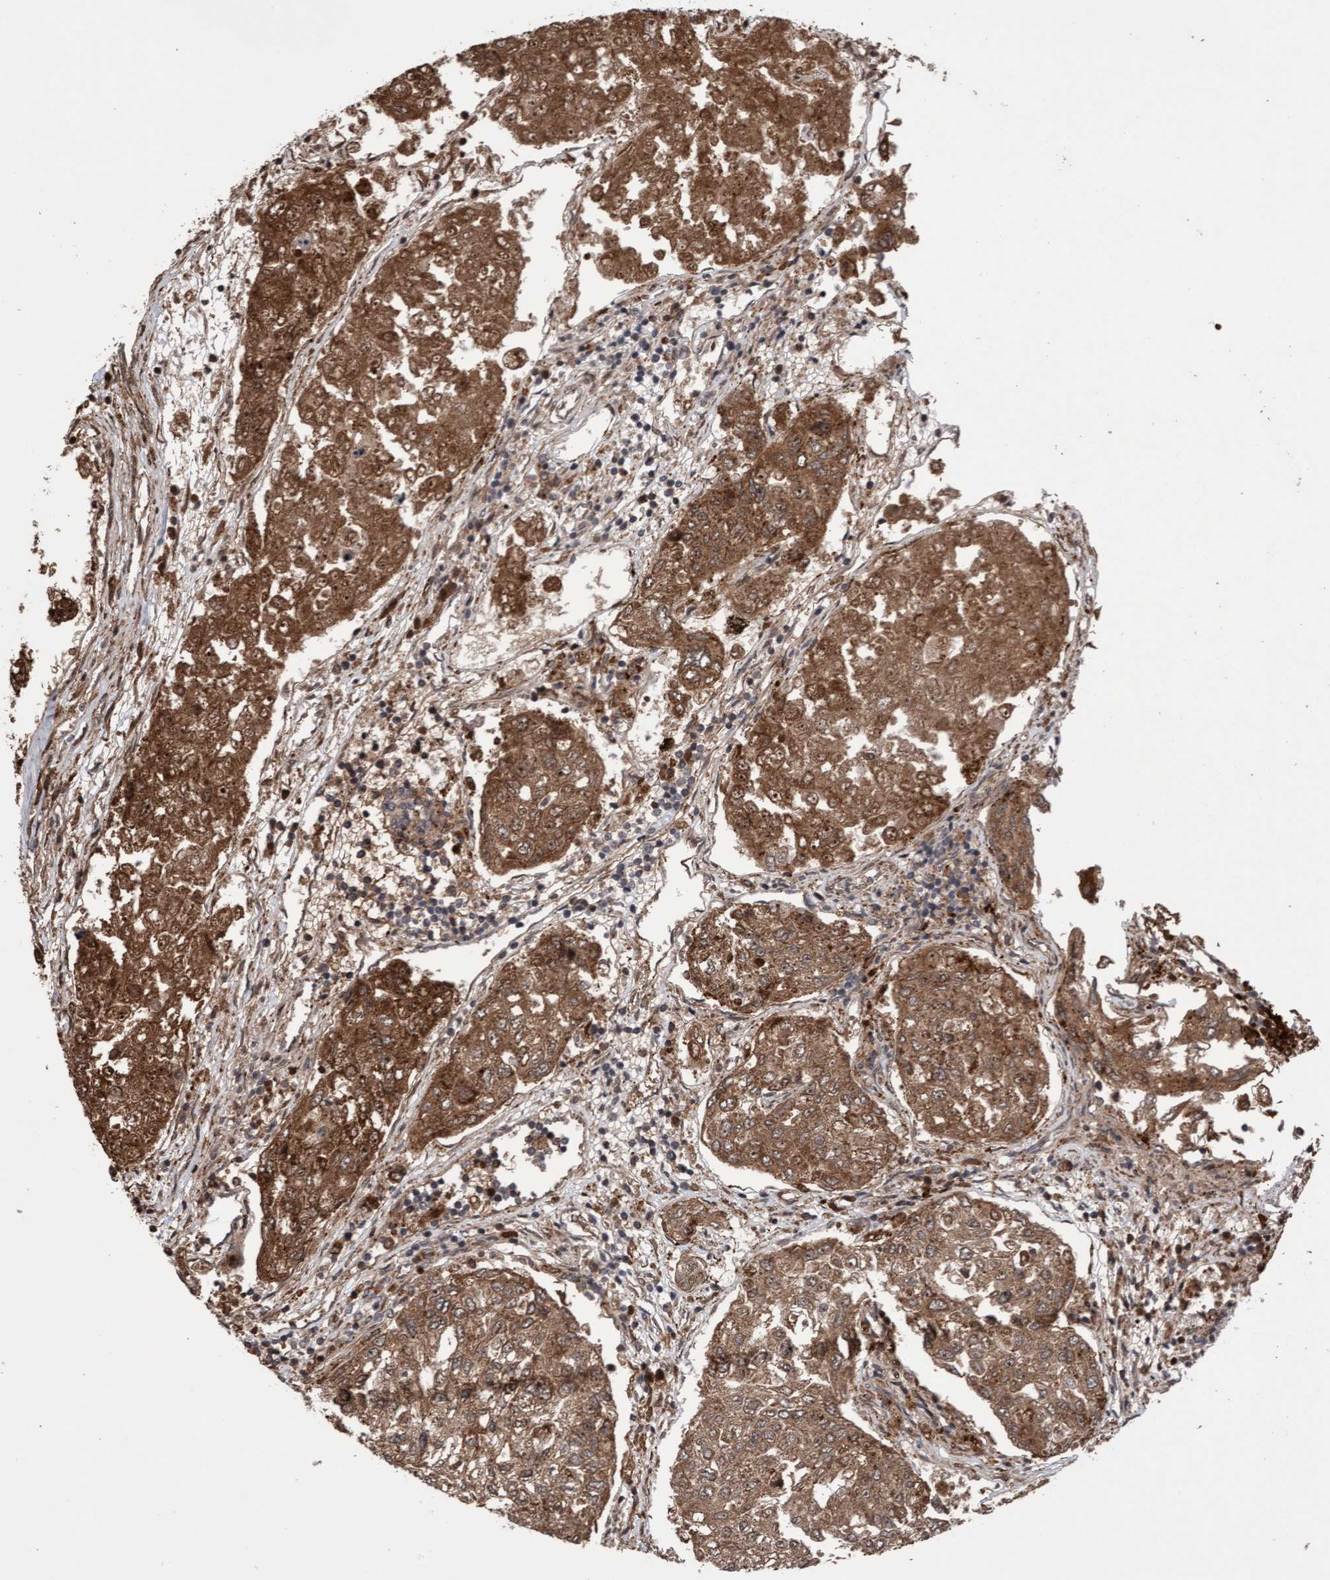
{"staining": {"intensity": "moderate", "quantity": ">75%", "location": "cytoplasmic/membranous"}, "tissue": "urothelial cancer", "cell_type": "Tumor cells", "image_type": "cancer", "snomed": [{"axis": "morphology", "description": "Urothelial carcinoma, High grade"}, {"axis": "topography", "description": "Lymph node"}, {"axis": "topography", "description": "Urinary bladder"}], "caption": "A brown stain labels moderate cytoplasmic/membranous positivity of a protein in urothelial cancer tumor cells.", "gene": "PECR", "patient": {"sex": "male", "age": 51}}